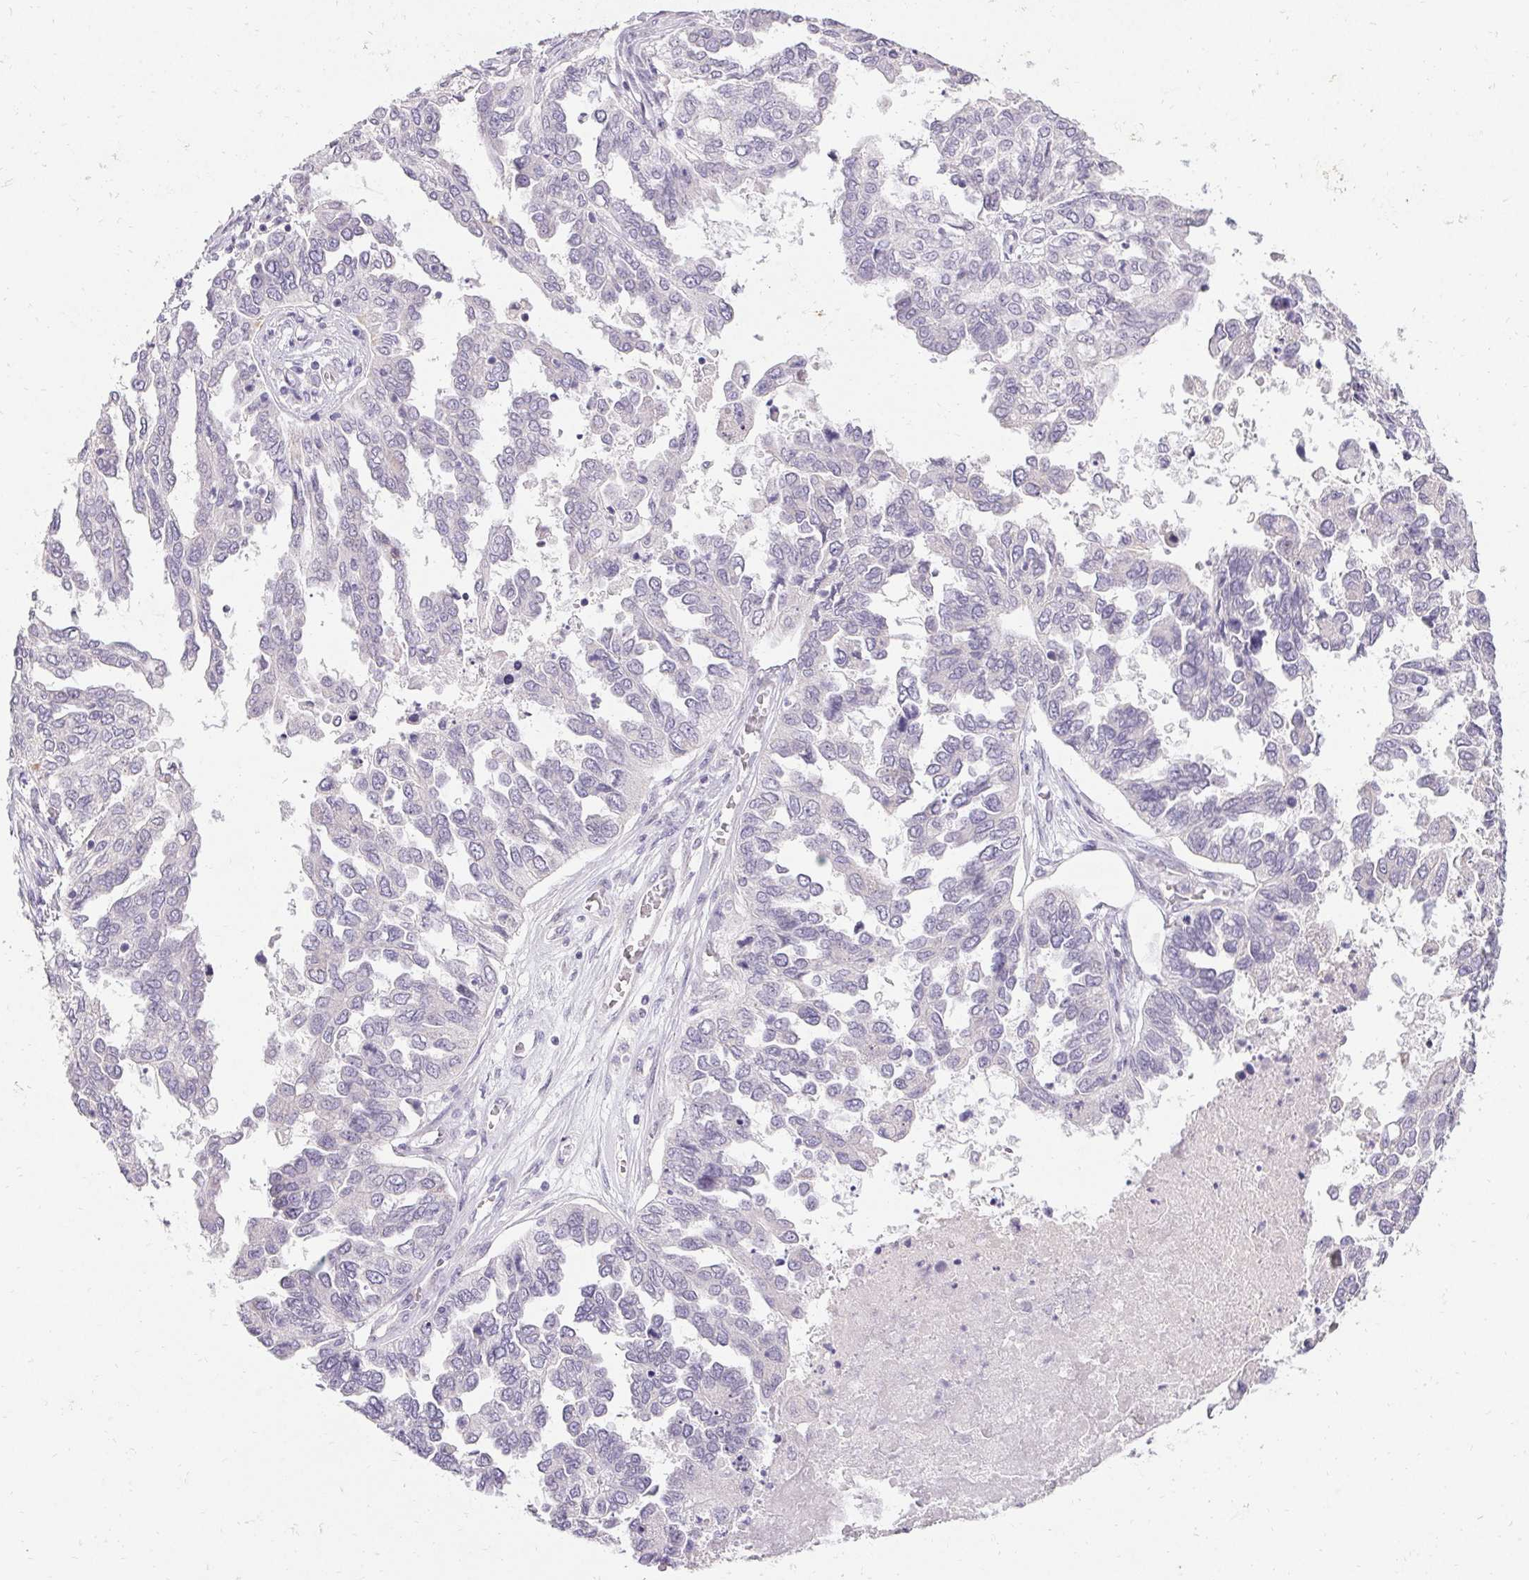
{"staining": {"intensity": "negative", "quantity": "none", "location": "none"}, "tissue": "ovarian cancer", "cell_type": "Tumor cells", "image_type": "cancer", "snomed": [{"axis": "morphology", "description": "Cystadenocarcinoma, serous, NOS"}, {"axis": "topography", "description": "Ovary"}], "caption": "IHC histopathology image of neoplastic tissue: human serous cystadenocarcinoma (ovarian) stained with DAB displays no significant protein expression in tumor cells. (DAB IHC, high magnification).", "gene": "HSD17B3", "patient": {"sex": "female", "age": 53}}